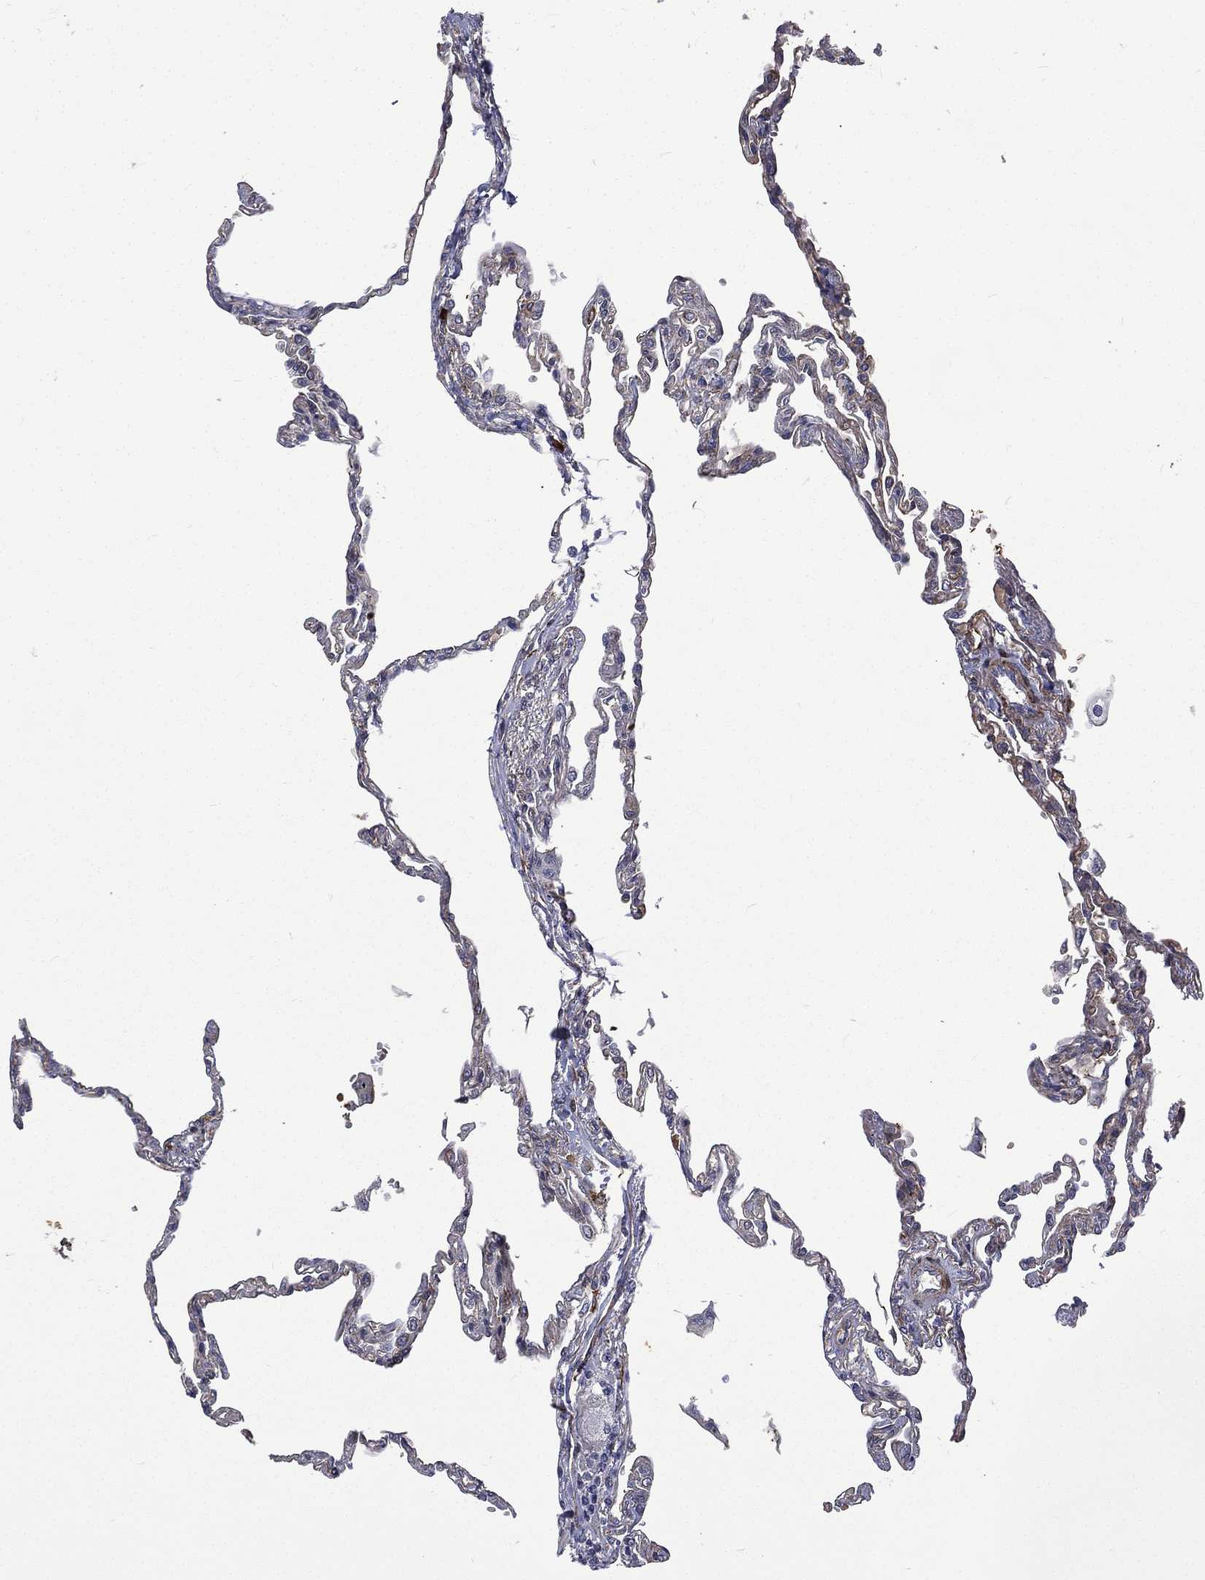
{"staining": {"intensity": "moderate", "quantity": "<25%", "location": "cytoplasmic/membranous"}, "tissue": "lung", "cell_type": "Alveolar cells", "image_type": "normal", "snomed": [{"axis": "morphology", "description": "Normal tissue, NOS"}, {"axis": "topography", "description": "Lung"}], "caption": "DAB (3,3'-diaminobenzidine) immunohistochemical staining of benign lung shows moderate cytoplasmic/membranous protein positivity in approximately <25% of alveolar cells. Immunohistochemistry stains the protein in brown and the nuclei are stained blue.", "gene": "PPFIBP1", "patient": {"sex": "male", "age": 78}}